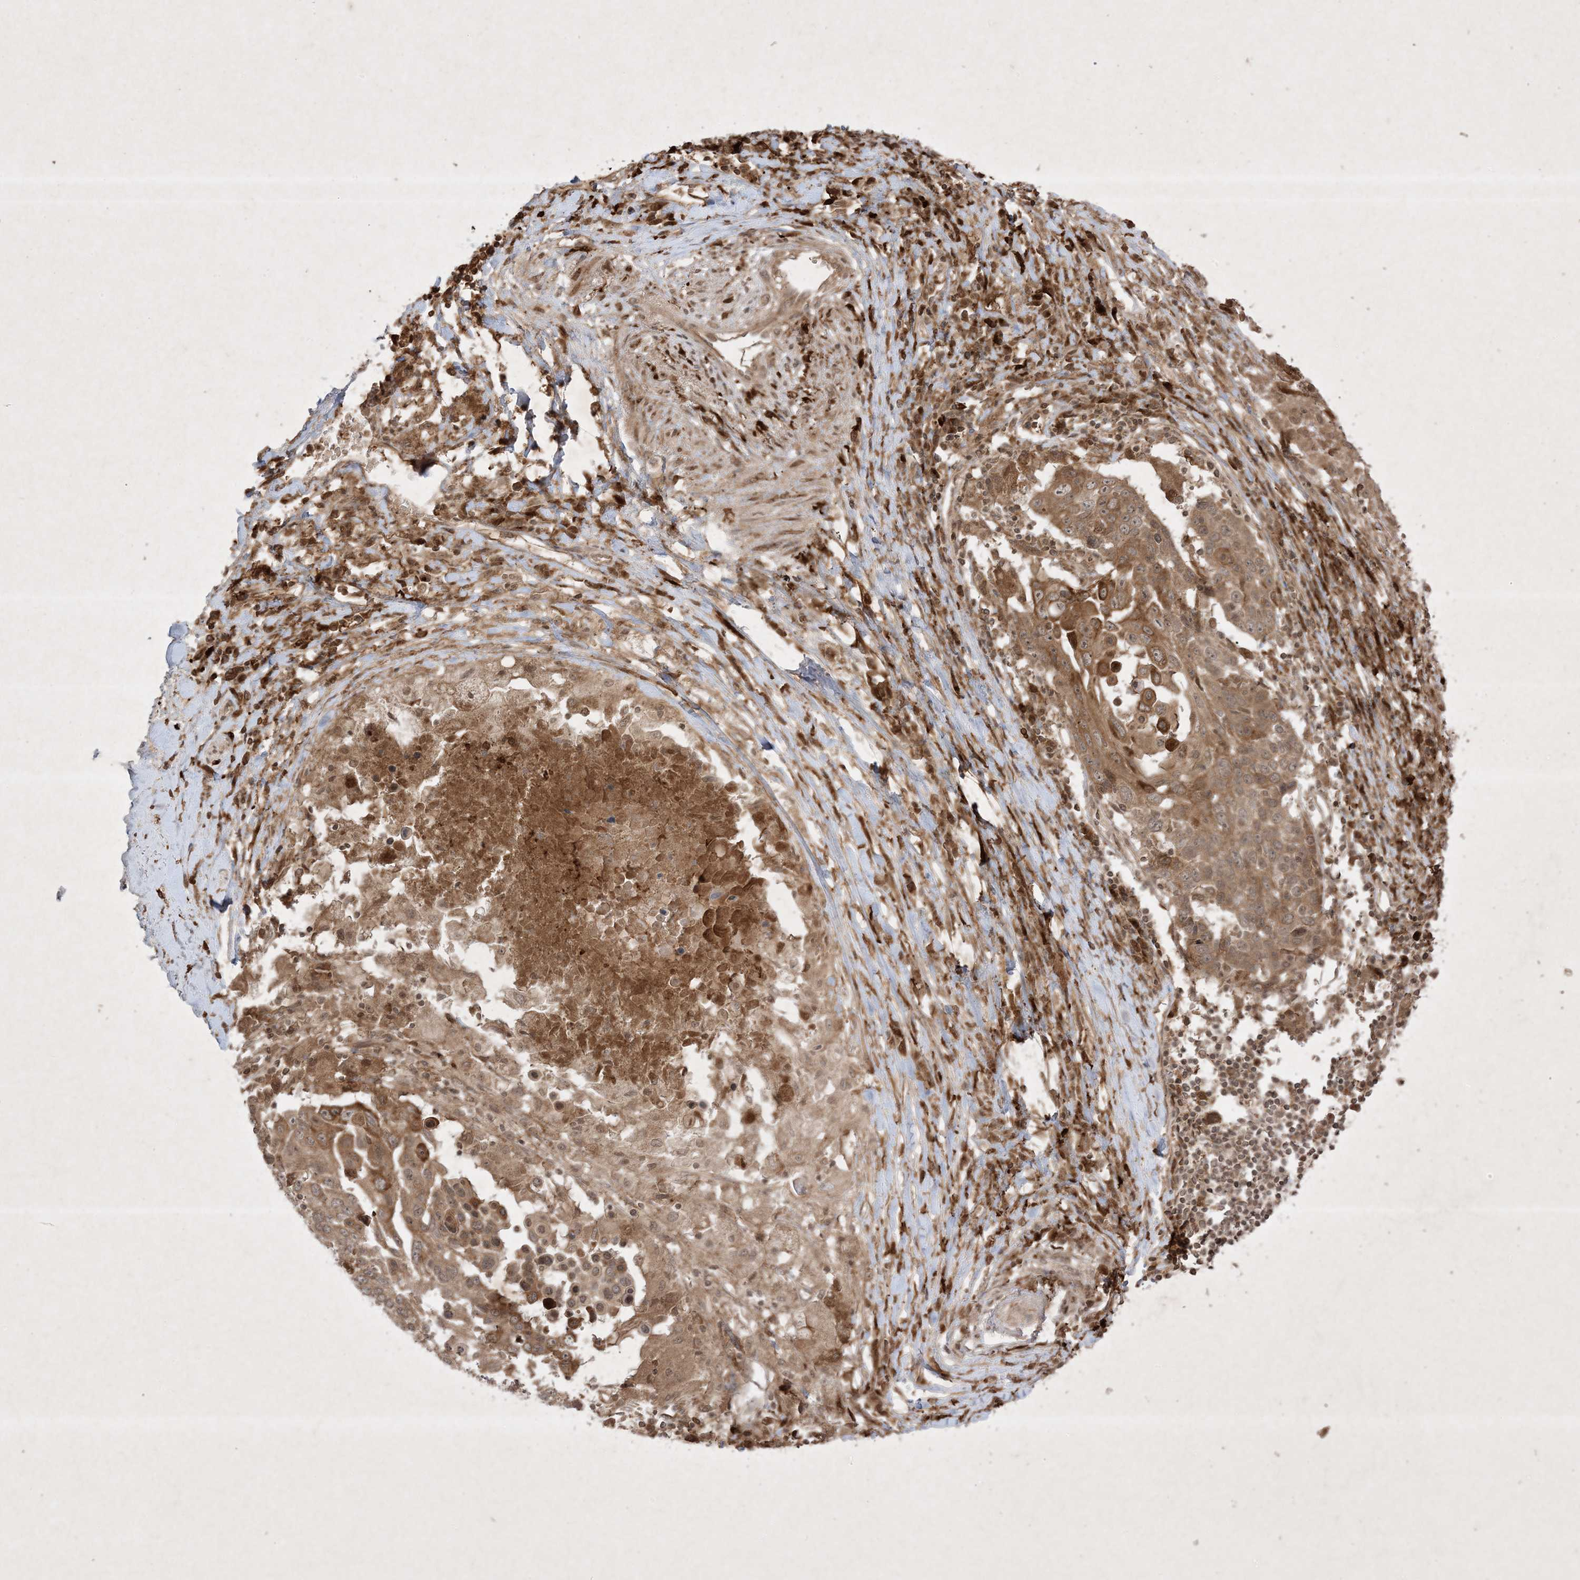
{"staining": {"intensity": "moderate", "quantity": ">75%", "location": "cytoplasmic/membranous"}, "tissue": "lung cancer", "cell_type": "Tumor cells", "image_type": "cancer", "snomed": [{"axis": "morphology", "description": "Squamous cell carcinoma, NOS"}, {"axis": "topography", "description": "Lung"}], "caption": "Immunohistochemistry (IHC) image of neoplastic tissue: lung cancer stained using IHC displays medium levels of moderate protein expression localized specifically in the cytoplasmic/membranous of tumor cells, appearing as a cytoplasmic/membranous brown color.", "gene": "PTK6", "patient": {"sex": "male", "age": 66}}